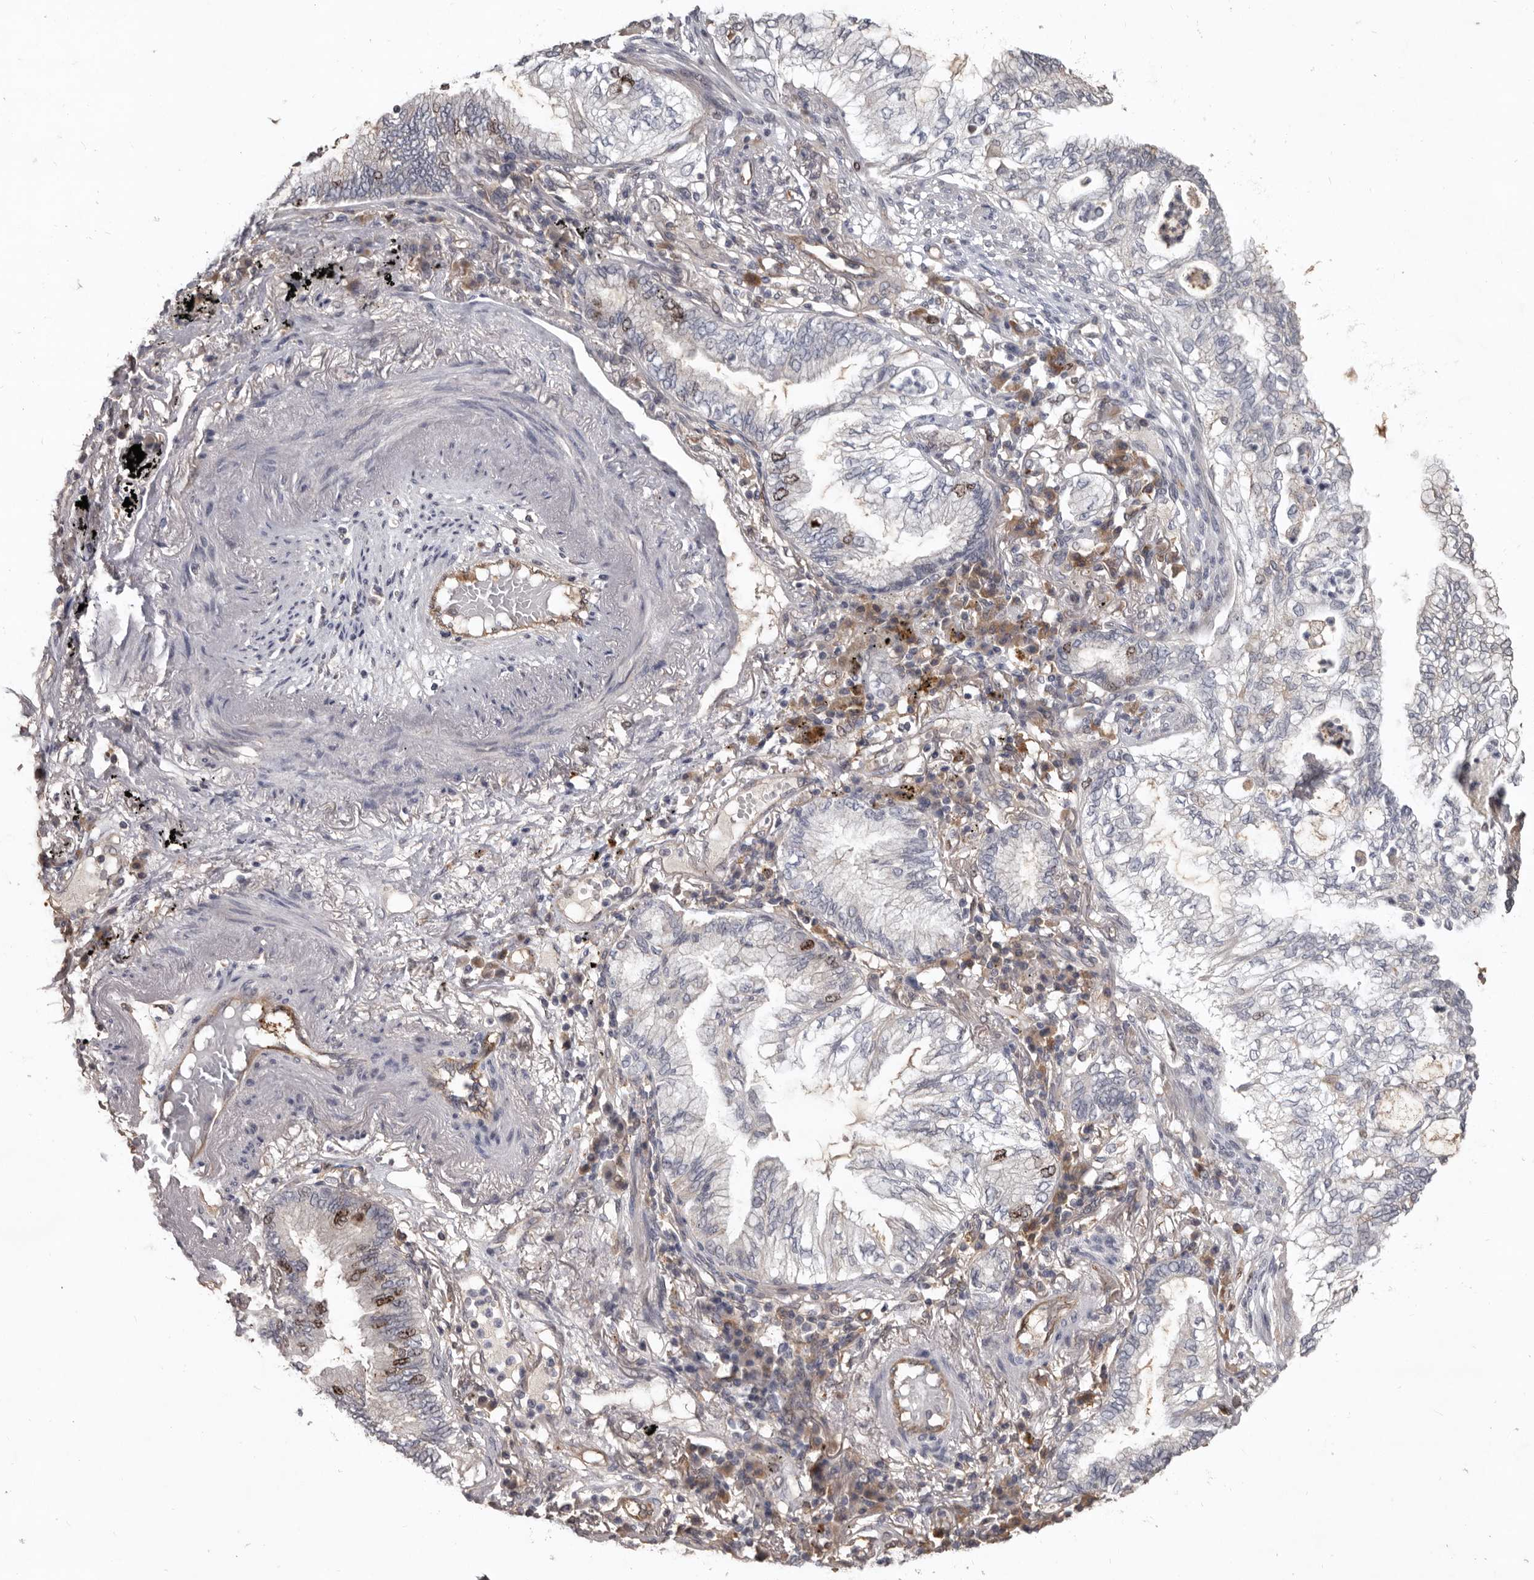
{"staining": {"intensity": "negative", "quantity": "none", "location": "none"}, "tissue": "lung cancer", "cell_type": "Tumor cells", "image_type": "cancer", "snomed": [{"axis": "morphology", "description": "Adenocarcinoma, NOS"}, {"axis": "topography", "description": "Lung"}], "caption": "IHC photomicrograph of neoplastic tissue: human adenocarcinoma (lung) stained with DAB displays no significant protein positivity in tumor cells. (Immunohistochemistry (ihc), brightfield microscopy, high magnification).", "gene": "CDCA8", "patient": {"sex": "female", "age": 70}}